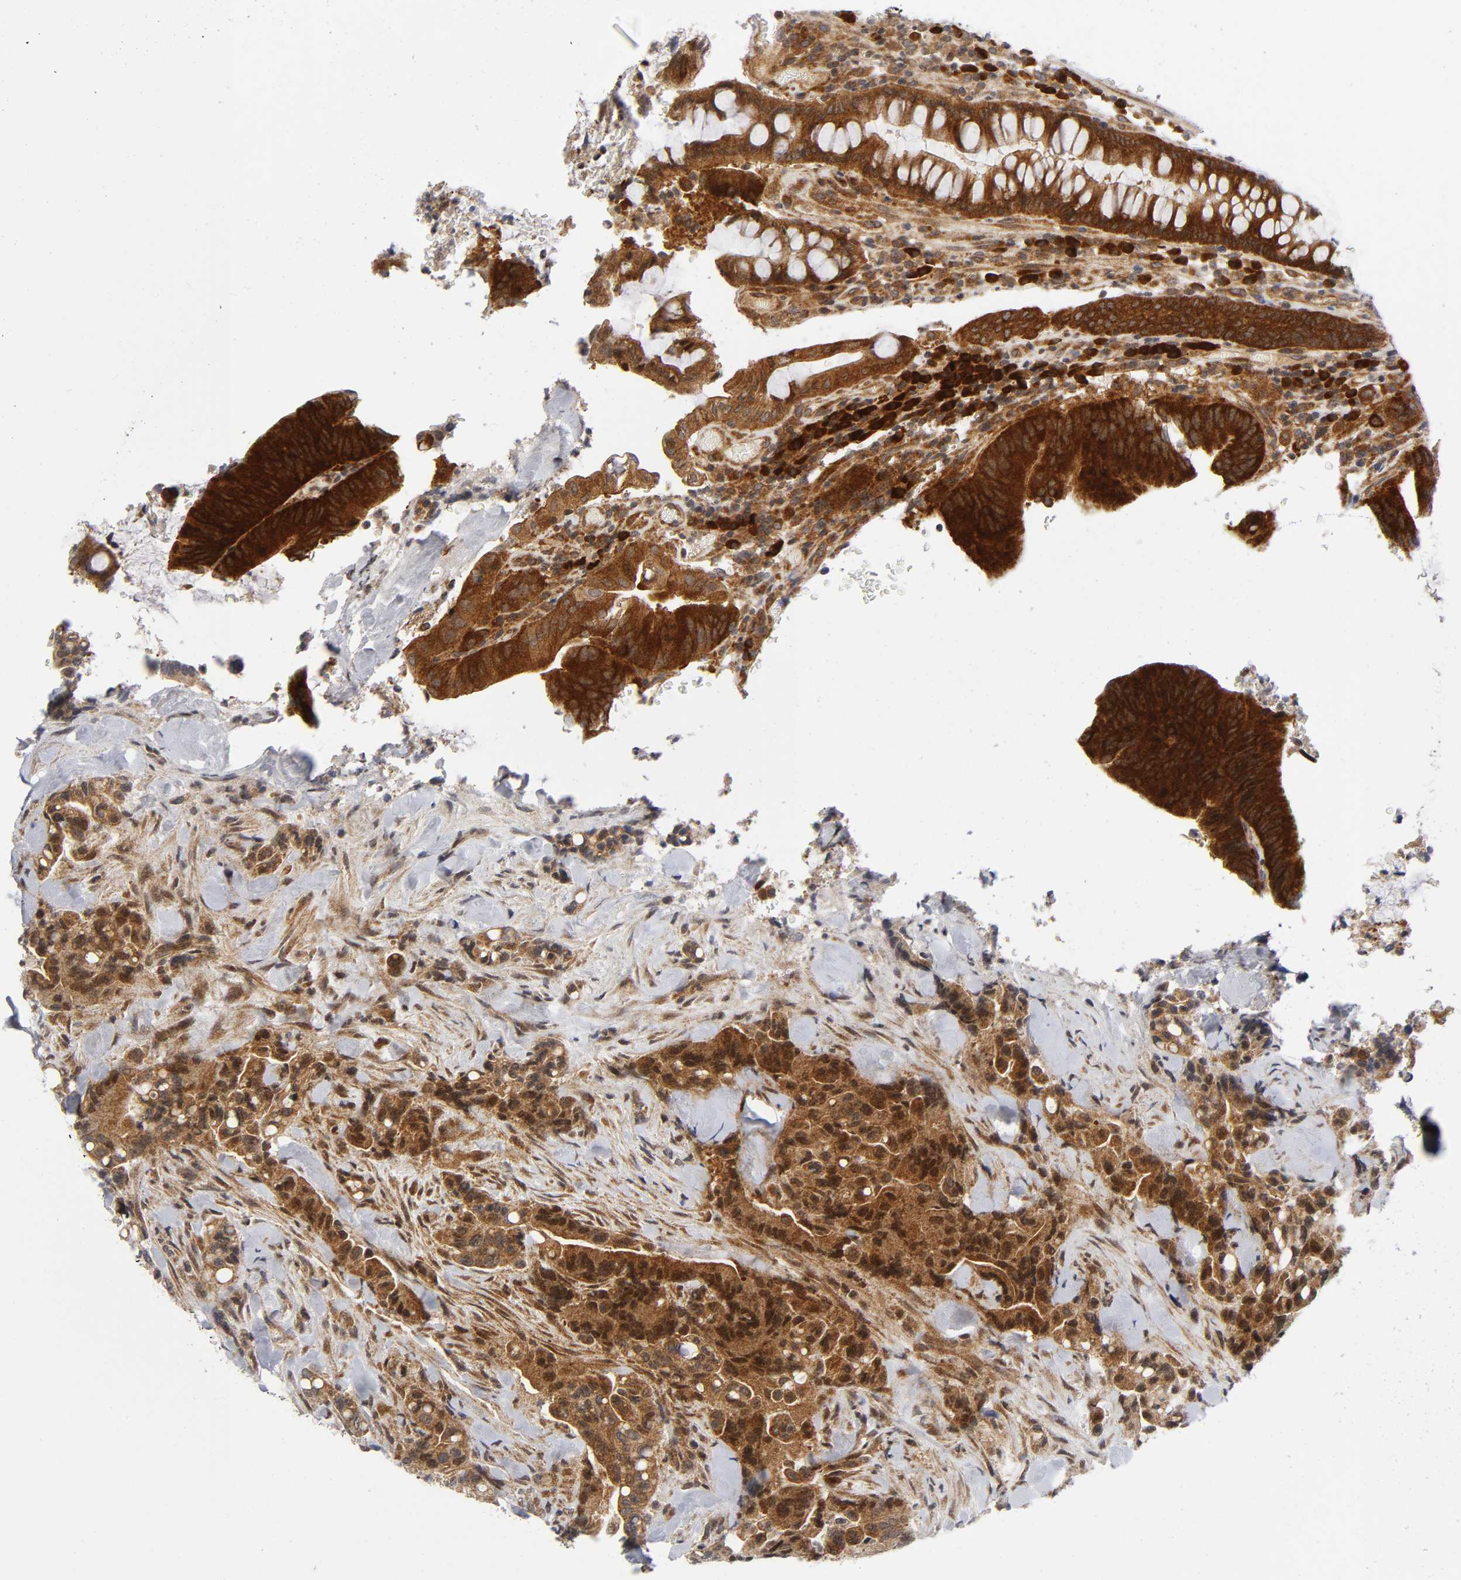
{"staining": {"intensity": "strong", "quantity": ">75%", "location": "cytoplasmic/membranous,nuclear"}, "tissue": "colorectal cancer", "cell_type": "Tumor cells", "image_type": "cancer", "snomed": [{"axis": "morphology", "description": "Normal tissue, NOS"}, {"axis": "morphology", "description": "Adenocarcinoma, NOS"}, {"axis": "topography", "description": "Colon"}], "caption": "A micrograph of human adenocarcinoma (colorectal) stained for a protein shows strong cytoplasmic/membranous and nuclear brown staining in tumor cells.", "gene": "EIF5", "patient": {"sex": "male", "age": 82}}